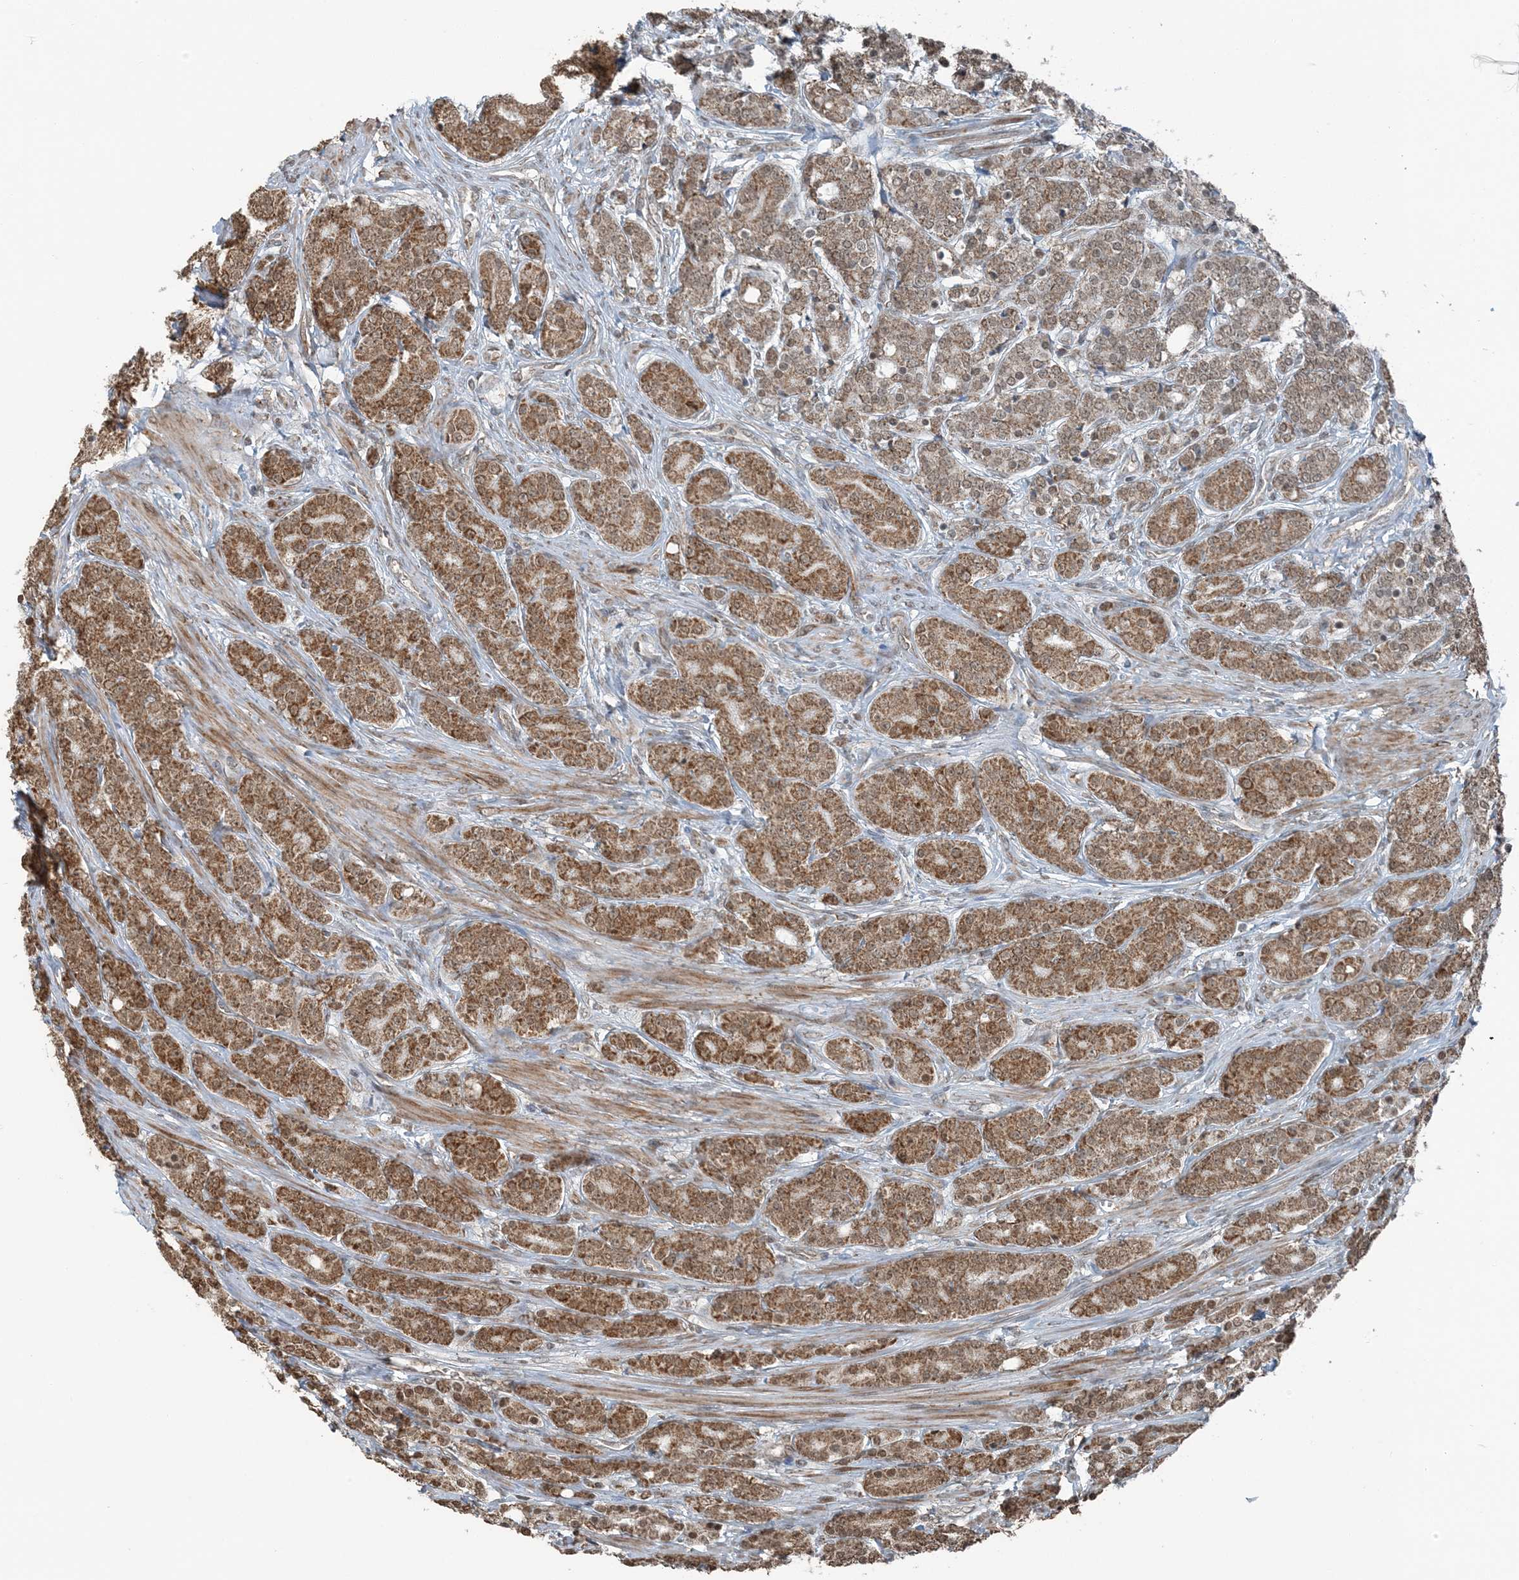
{"staining": {"intensity": "moderate", "quantity": ">75%", "location": "cytoplasmic/membranous,nuclear"}, "tissue": "prostate cancer", "cell_type": "Tumor cells", "image_type": "cancer", "snomed": [{"axis": "morphology", "description": "Adenocarcinoma, High grade"}, {"axis": "topography", "description": "Prostate"}], "caption": "Prostate adenocarcinoma (high-grade) stained with a protein marker demonstrates moderate staining in tumor cells.", "gene": "PILRB", "patient": {"sex": "male", "age": 62}}